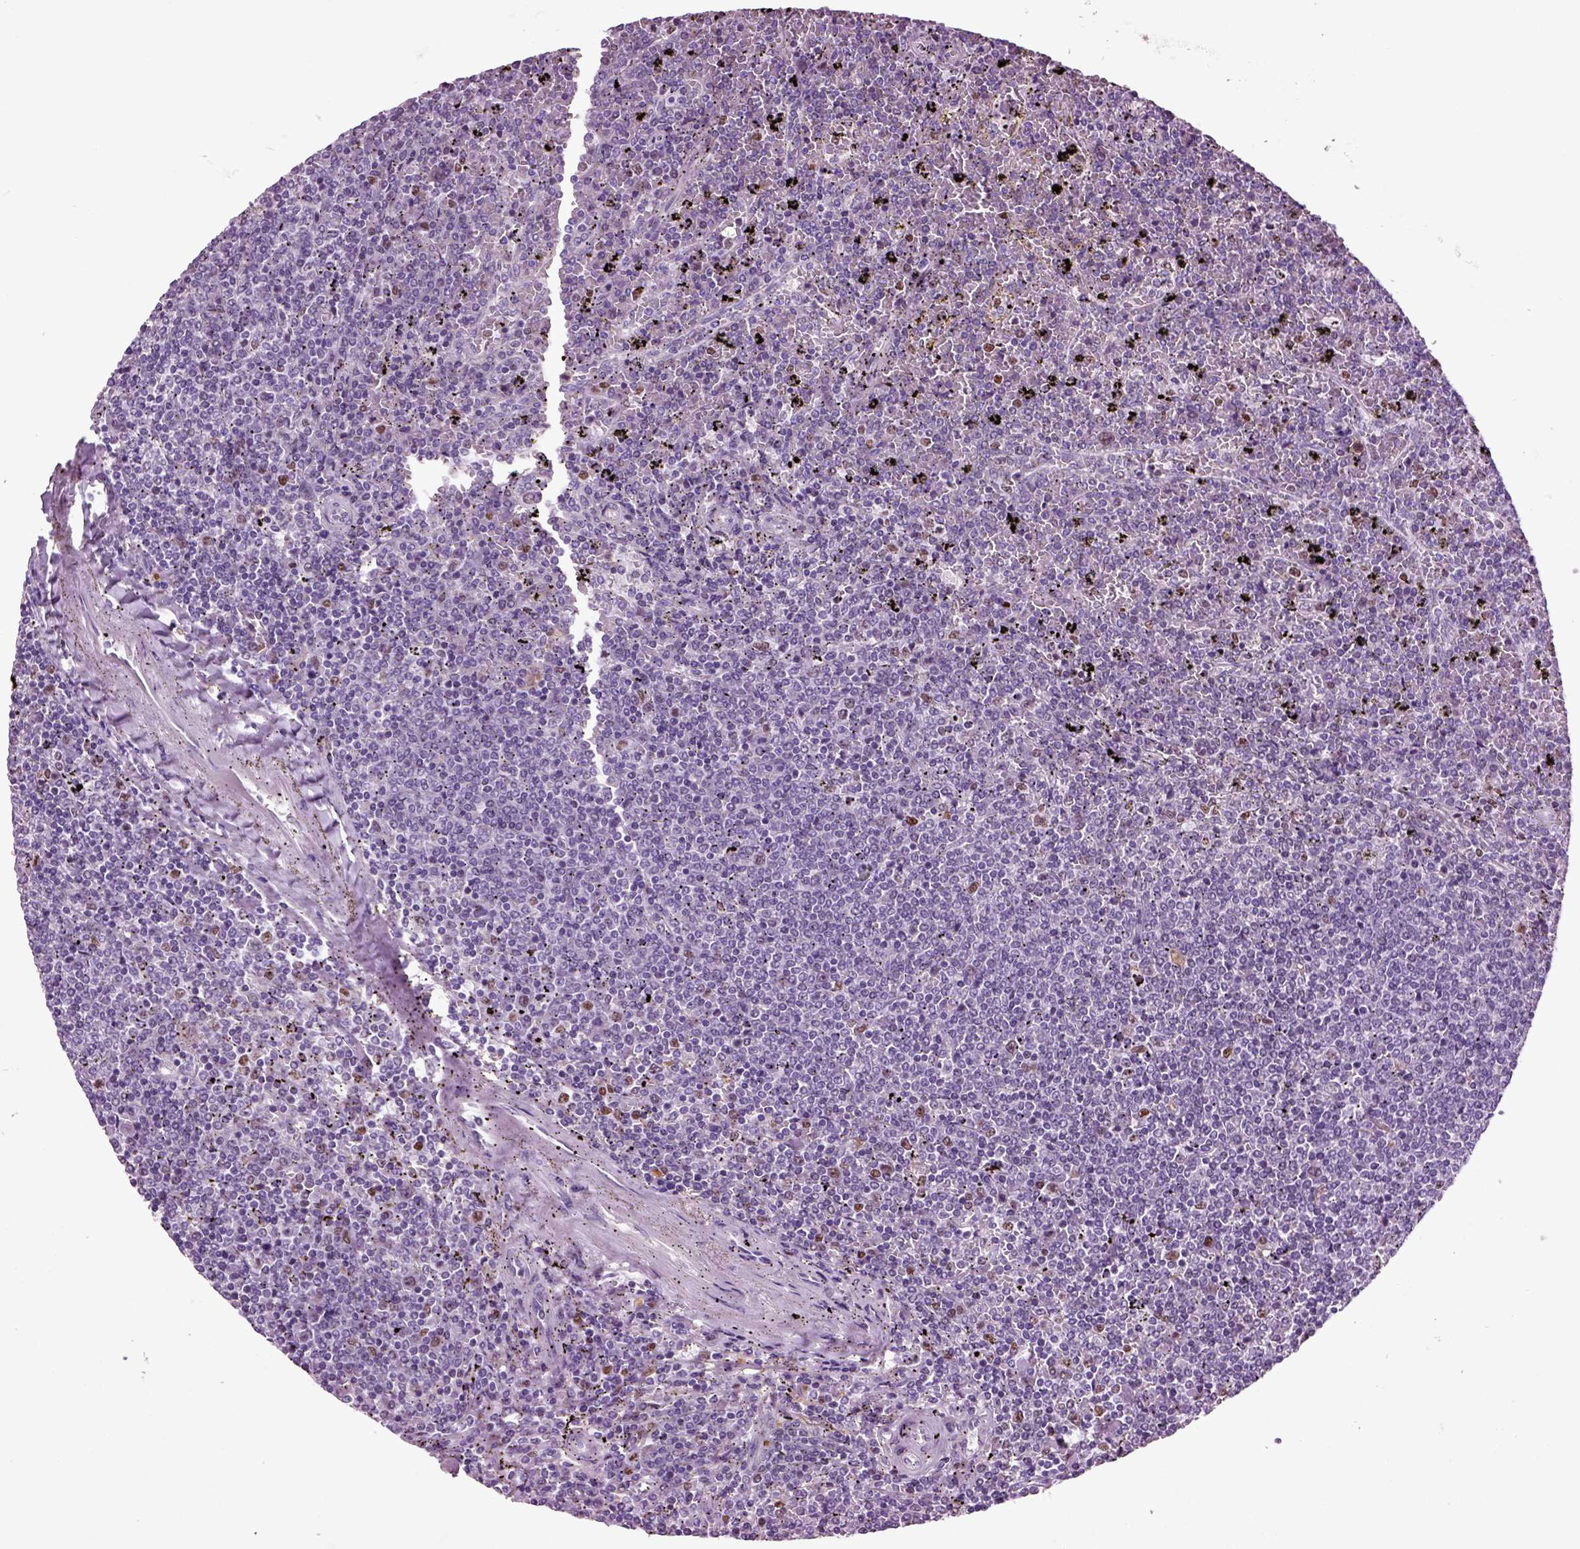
{"staining": {"intensity": "negative", "quantity": "none", "location": "none"}, "tissue": "lymphoma", "cell_type": "Tumor cells", "image_type": "cancer", "snomed": [{"axis": "morphology", "description": "Malignant lymphoma, non-Hodgkin's type, Low grade"}, {"axis": "topography", "description": "Spleen"}], "caption": "The photomicrograph displays no staining of tumor cells in low-grade malignant lymphoma, non-Hodgkin's type. (DAB (3,3'-diaminobenzidine) immunohistochemistry, high magnification).", "gene": "ARID3A", "patient": {"sex": "female", "age": 77}}